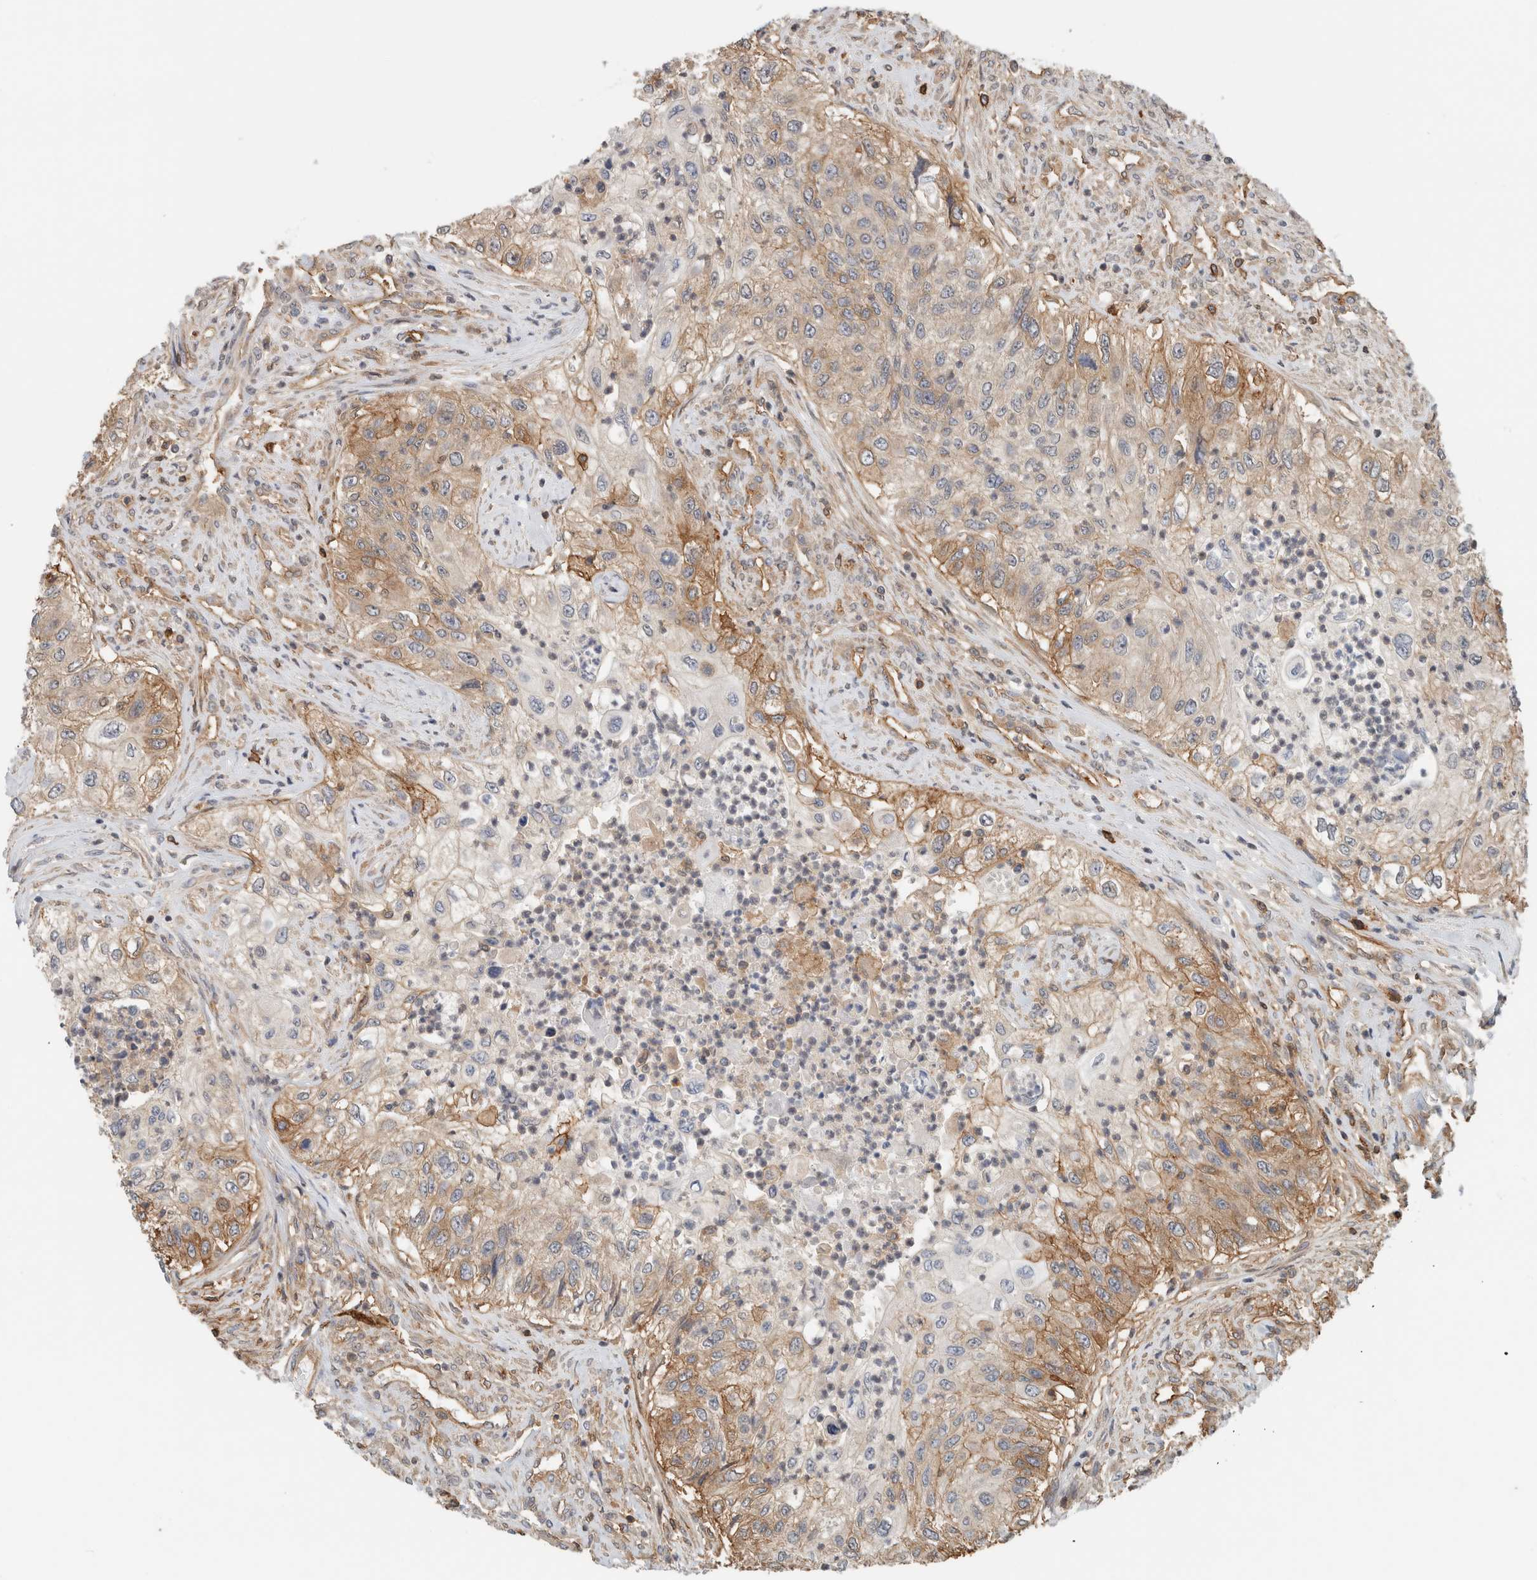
{"staining": {"intensity": "moderate", "quantity": "<25%", "location": "cytoplasmic/membranous"}, "tissue": "urothelial cancer", "cell_type": "Tumor cells", "image_type": "cancer", "snomed": [{"axis": "morphology", "description": "Urothelial carcinoma, High grade"}, {"axis": "topography", "description": "Urinary bladder"}], "caption": "This micrograph exhibits high-grade urothelial carcinoma stained with immunohistochemistry (IHC) to label a protein in brown. The cytoplasmic/membranous of tumor cells show moderate positivity for the protein. Nuclei are counter-stained blue.", "gene": "PFDN4", "patient": {"sex": "female", "age": 60}}